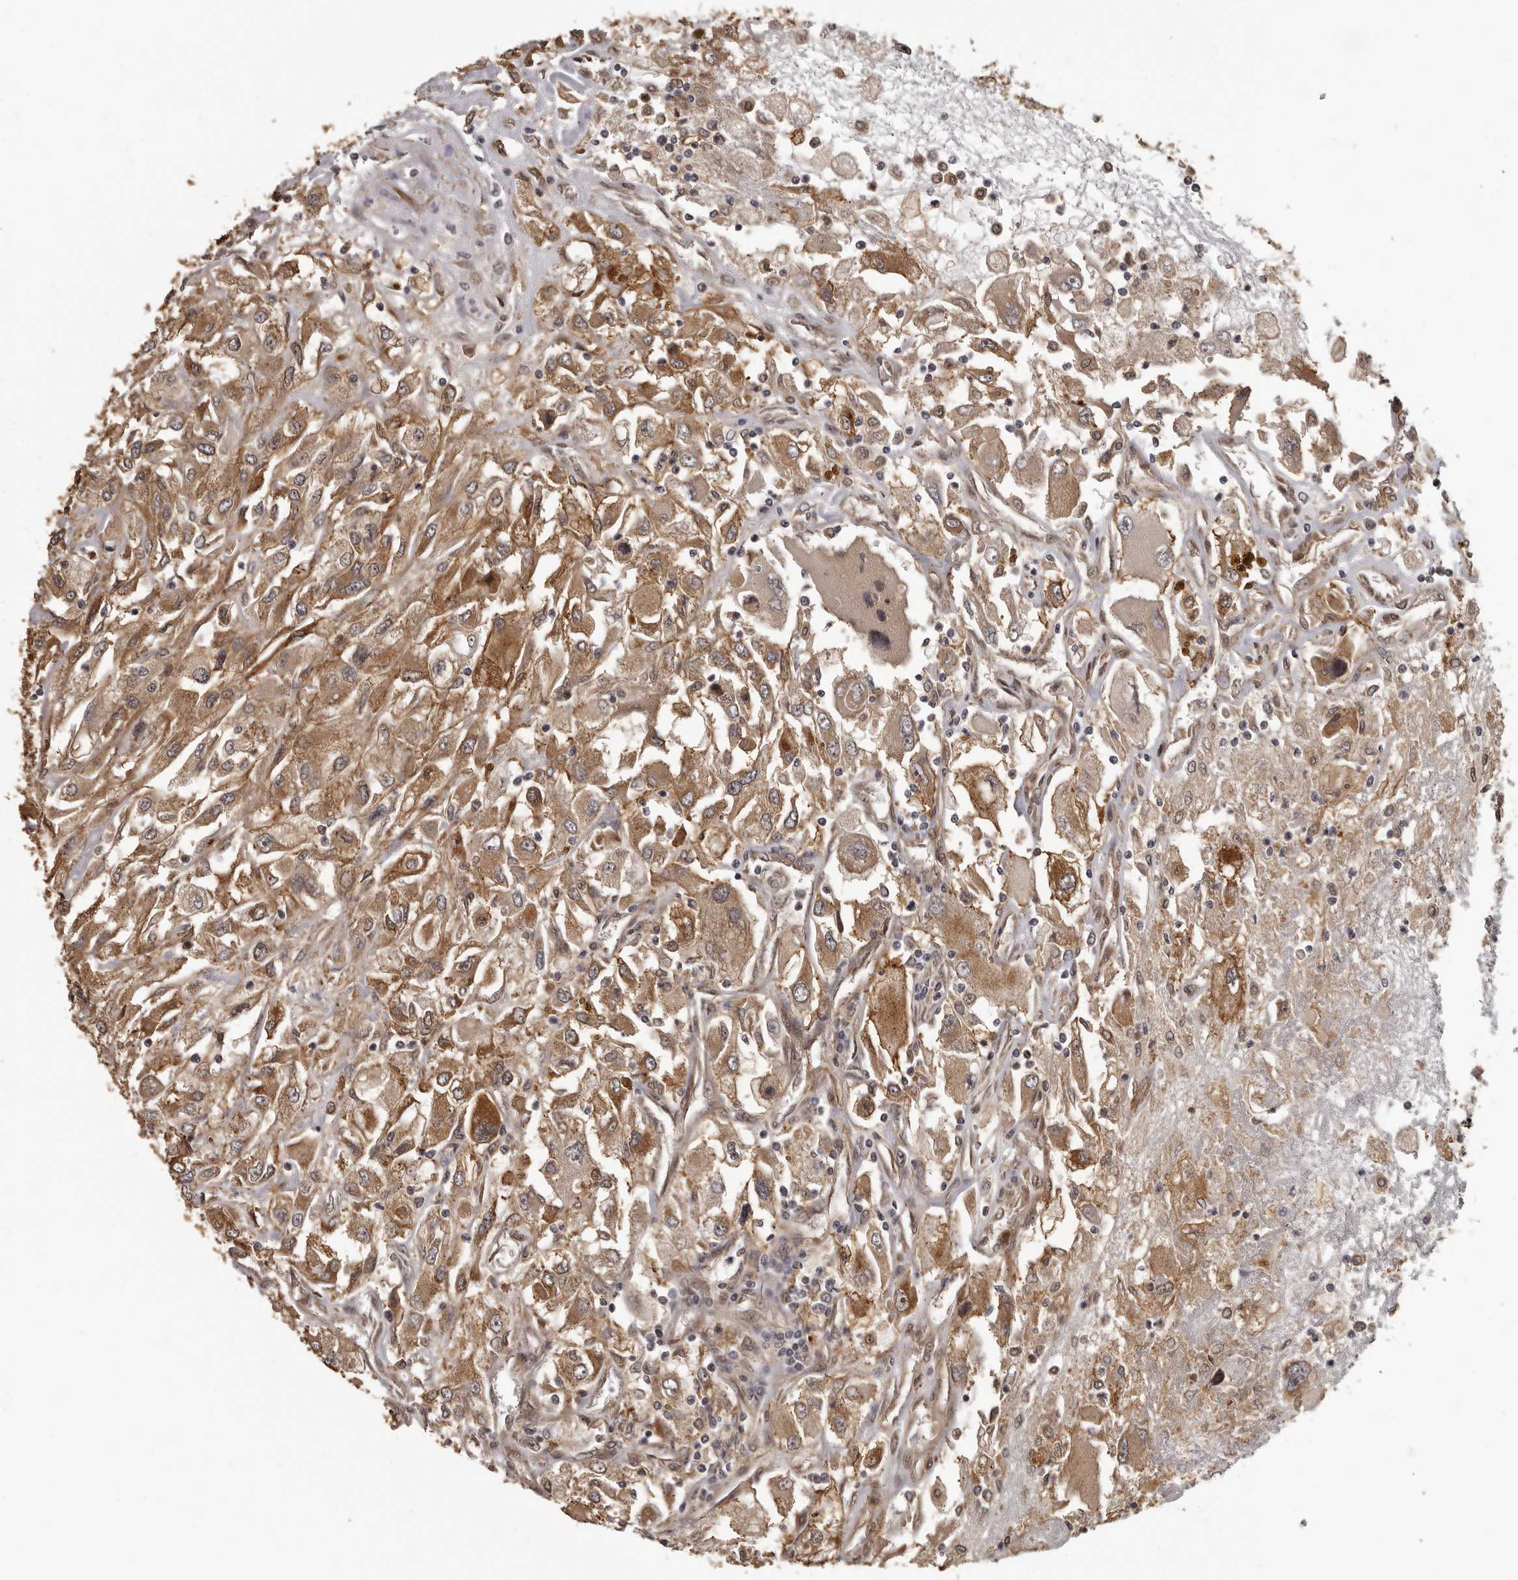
{"staining": {"intensity": "moderate", "quantity": ">75%", "location": "cytoplasmic/membranous"}, "tissue": "renal cancer", "cell_type": "Tumor cells", "image_type": "cancer", "snomed": [{"axis": "morphology", "description": "Adenocarcinoma, NOS"}, {"axis": "topography", "description": "Kidney"}], "caption": "About >75% of tumor cells in adenocarcinoma (renal) show moderate cytoplasmic/membranous protein staining as visualized by brown immunohistochemical staining.", "gene": "SLITRK6", "patient": {"sex": "female", "age": 52}}